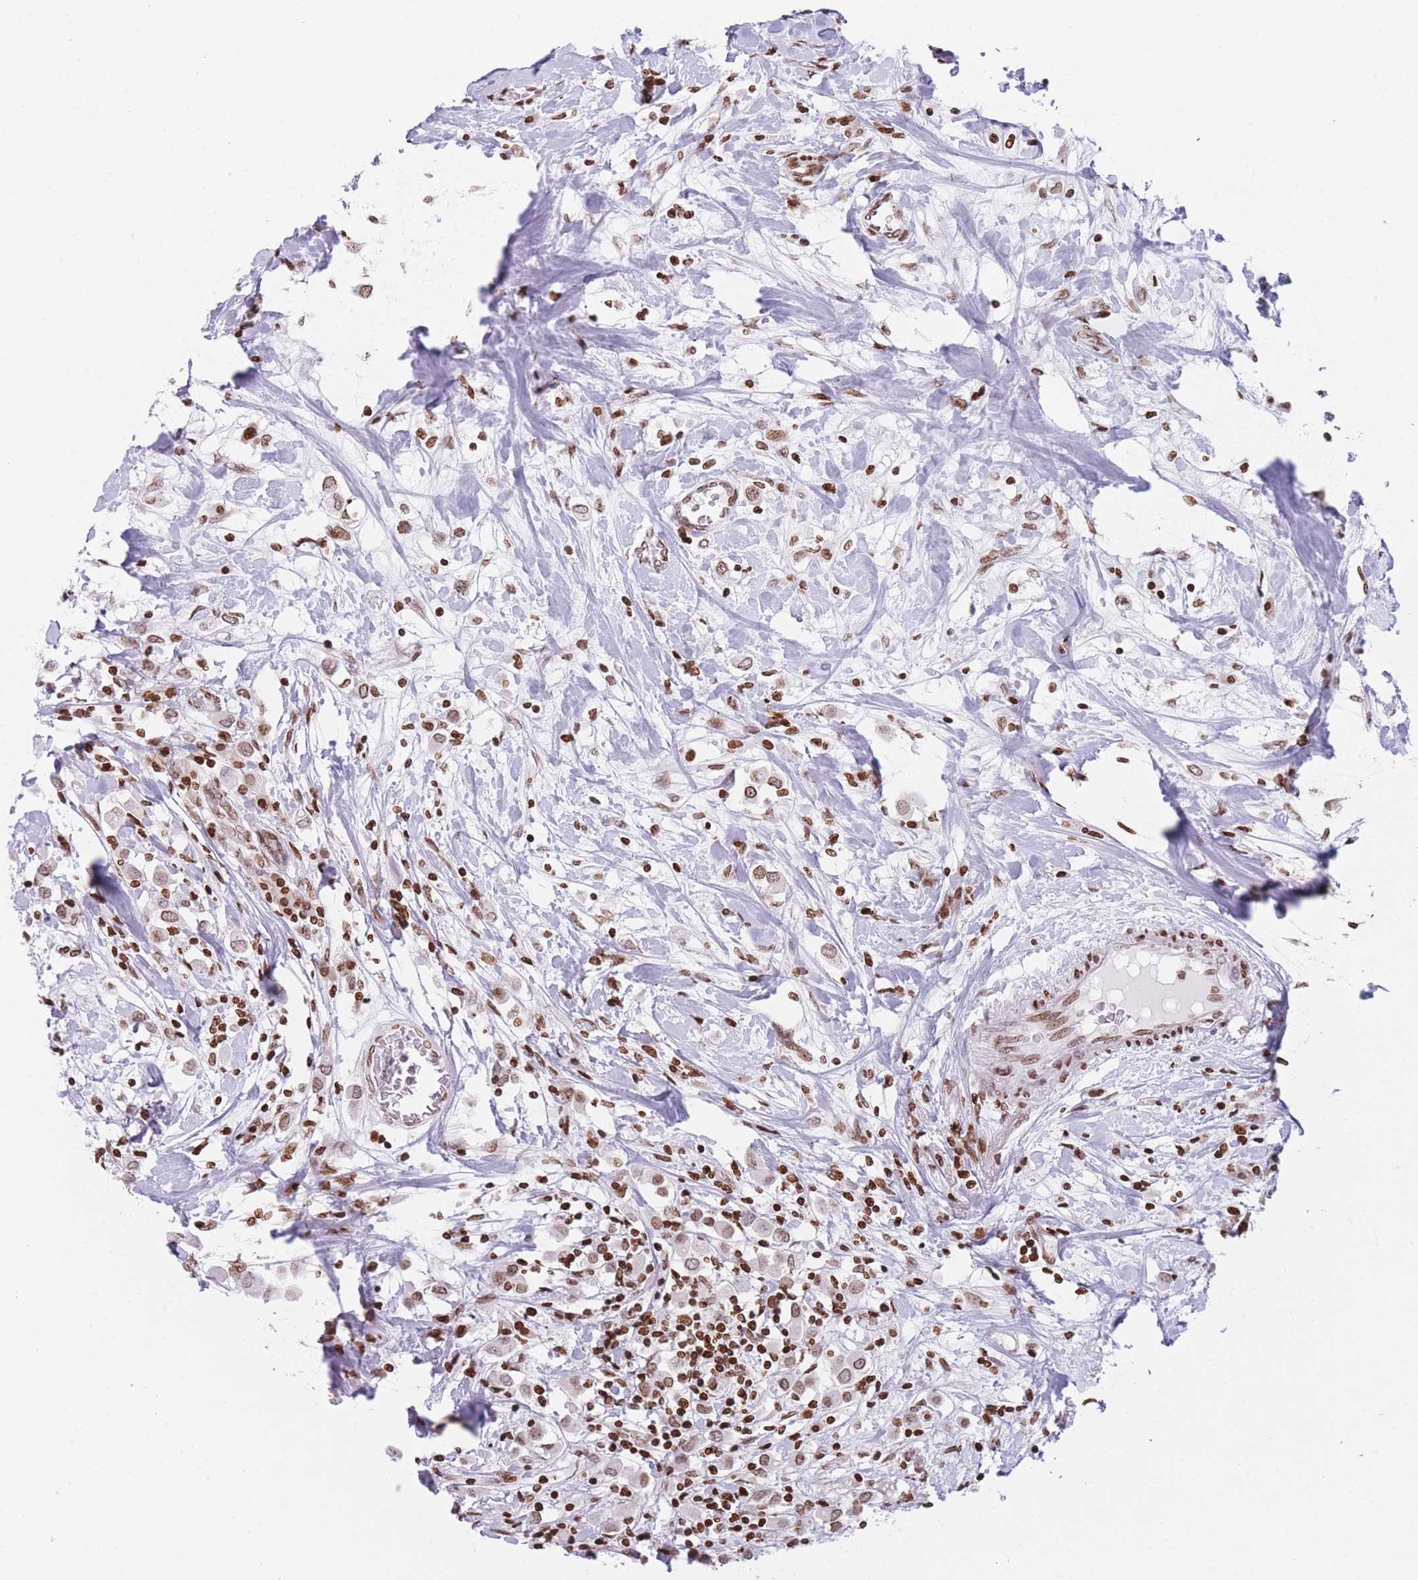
{"staining": {"intensity": "moderate", "quantity": ">75%", "location": "nuclear"}, "tissue": "breast cancer", "cell_type": "Tumor cells", "image_type": "cancer", "snomed": [{"axis": "morphology", "description": "Duct carcinoma"}, {"axis": "topography", "description": "Breast"}], "caption": "Protein positivity by immunohistochemistry demonstrates moderate nuclear positivity in about >75% of tumor cells in breast cancer. (IHC, brightfield microscopy, high magnification).", "gene": "AK9", "patient": {"sex": "female", "age": 61}}